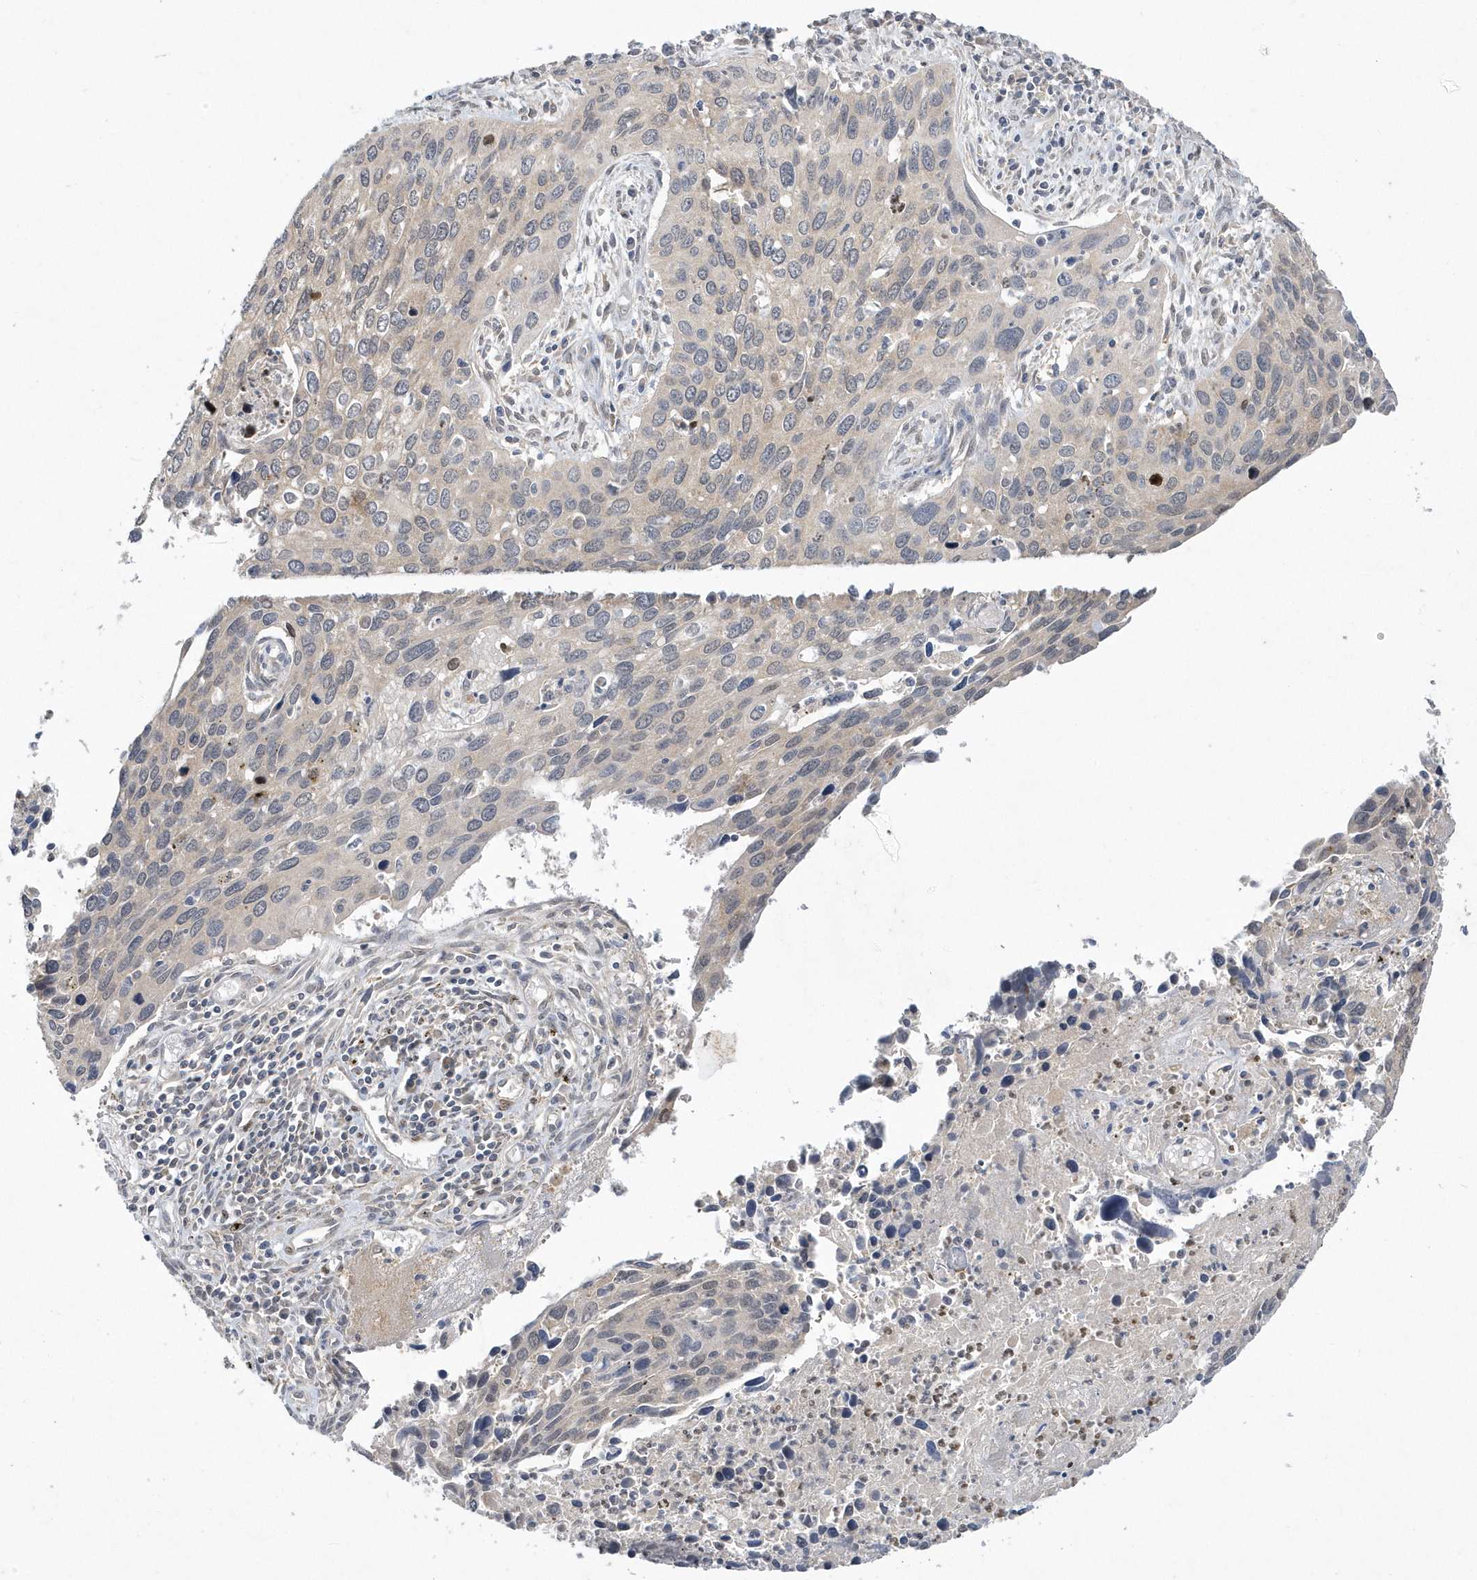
{"staining": {"intensity": "weak", "quantity": "<25%", "location": "cytoplasmic/membranous,nuclear"}, "tissue": "cervical cancer", "cell_type": "Tumor cells", "image_type": "cancer", "snomed": [{"axis": "morphology", "description": "Squamous cell carcinoma, NOS"}, {"axis": "topography", "description": "Cervix"}], "caption": "High power microscopy image of an IHC photomicrograph of cervical squamous cell carcinoma, revealing no significant expression in tumor cells.", "gene": "AKR7A2", "patient": {"sex": "female", "age": 55}}